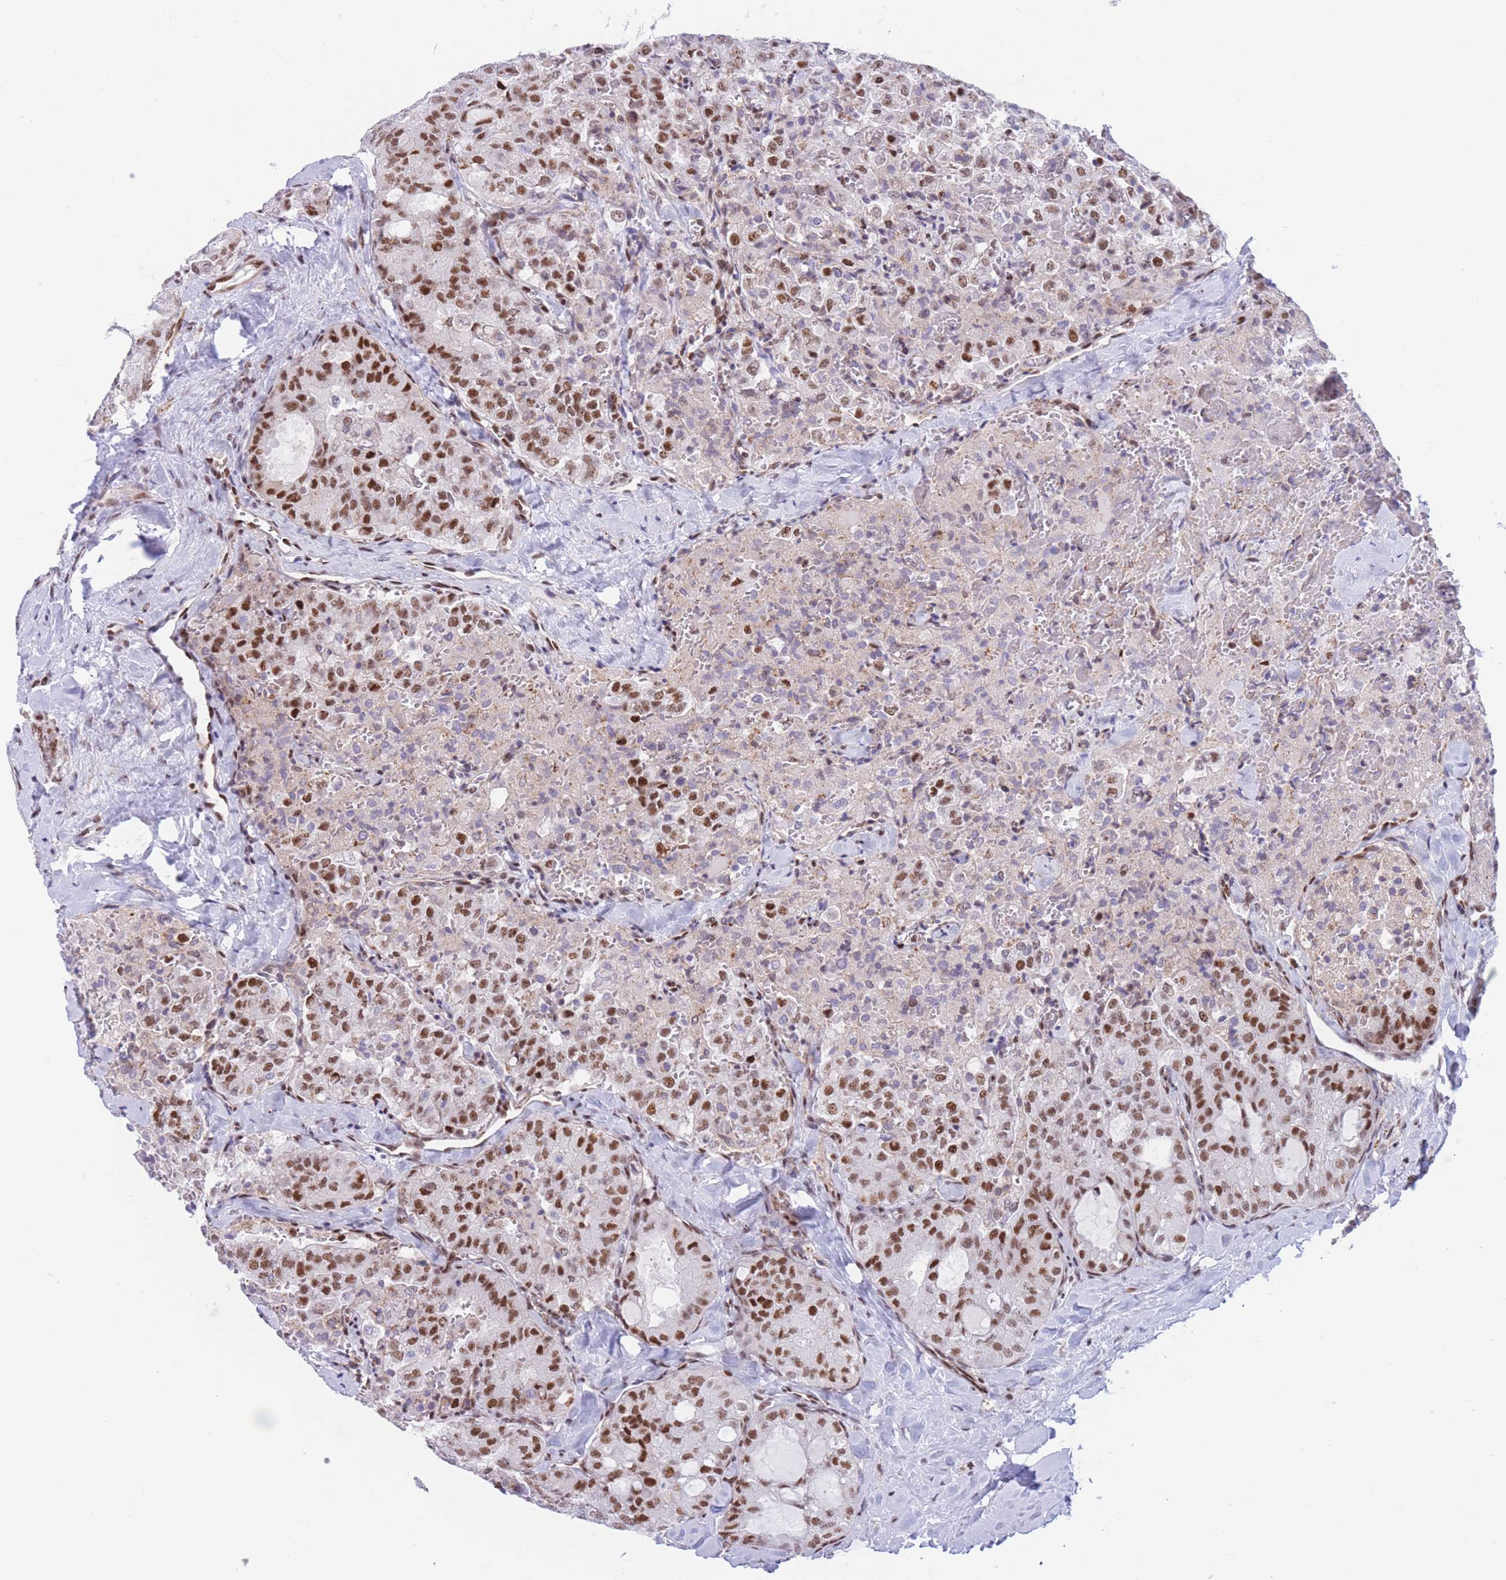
{"staining": {"intensity": "strong", "quantity": "25%-75%", "location": "nuclear"}, "tissue": "thyroid cancer", "cell_type": "Tumor cells", "image_type": "cancer", "snomed": [{"axis": "morphology", "description": "Follicular adenoma carcinoma, NOS"}, {"axis": "topography", "description": "Thyroid gland"}], "caption": "This is an image of immunohistochemistry (IHC) staining of follicular adenoma carcinoma (thyroid), which shows strong expression in the nuclear of tumor cells.", "gene": "DNAJC3", "patient": {"sex": "male", "age": 75}}